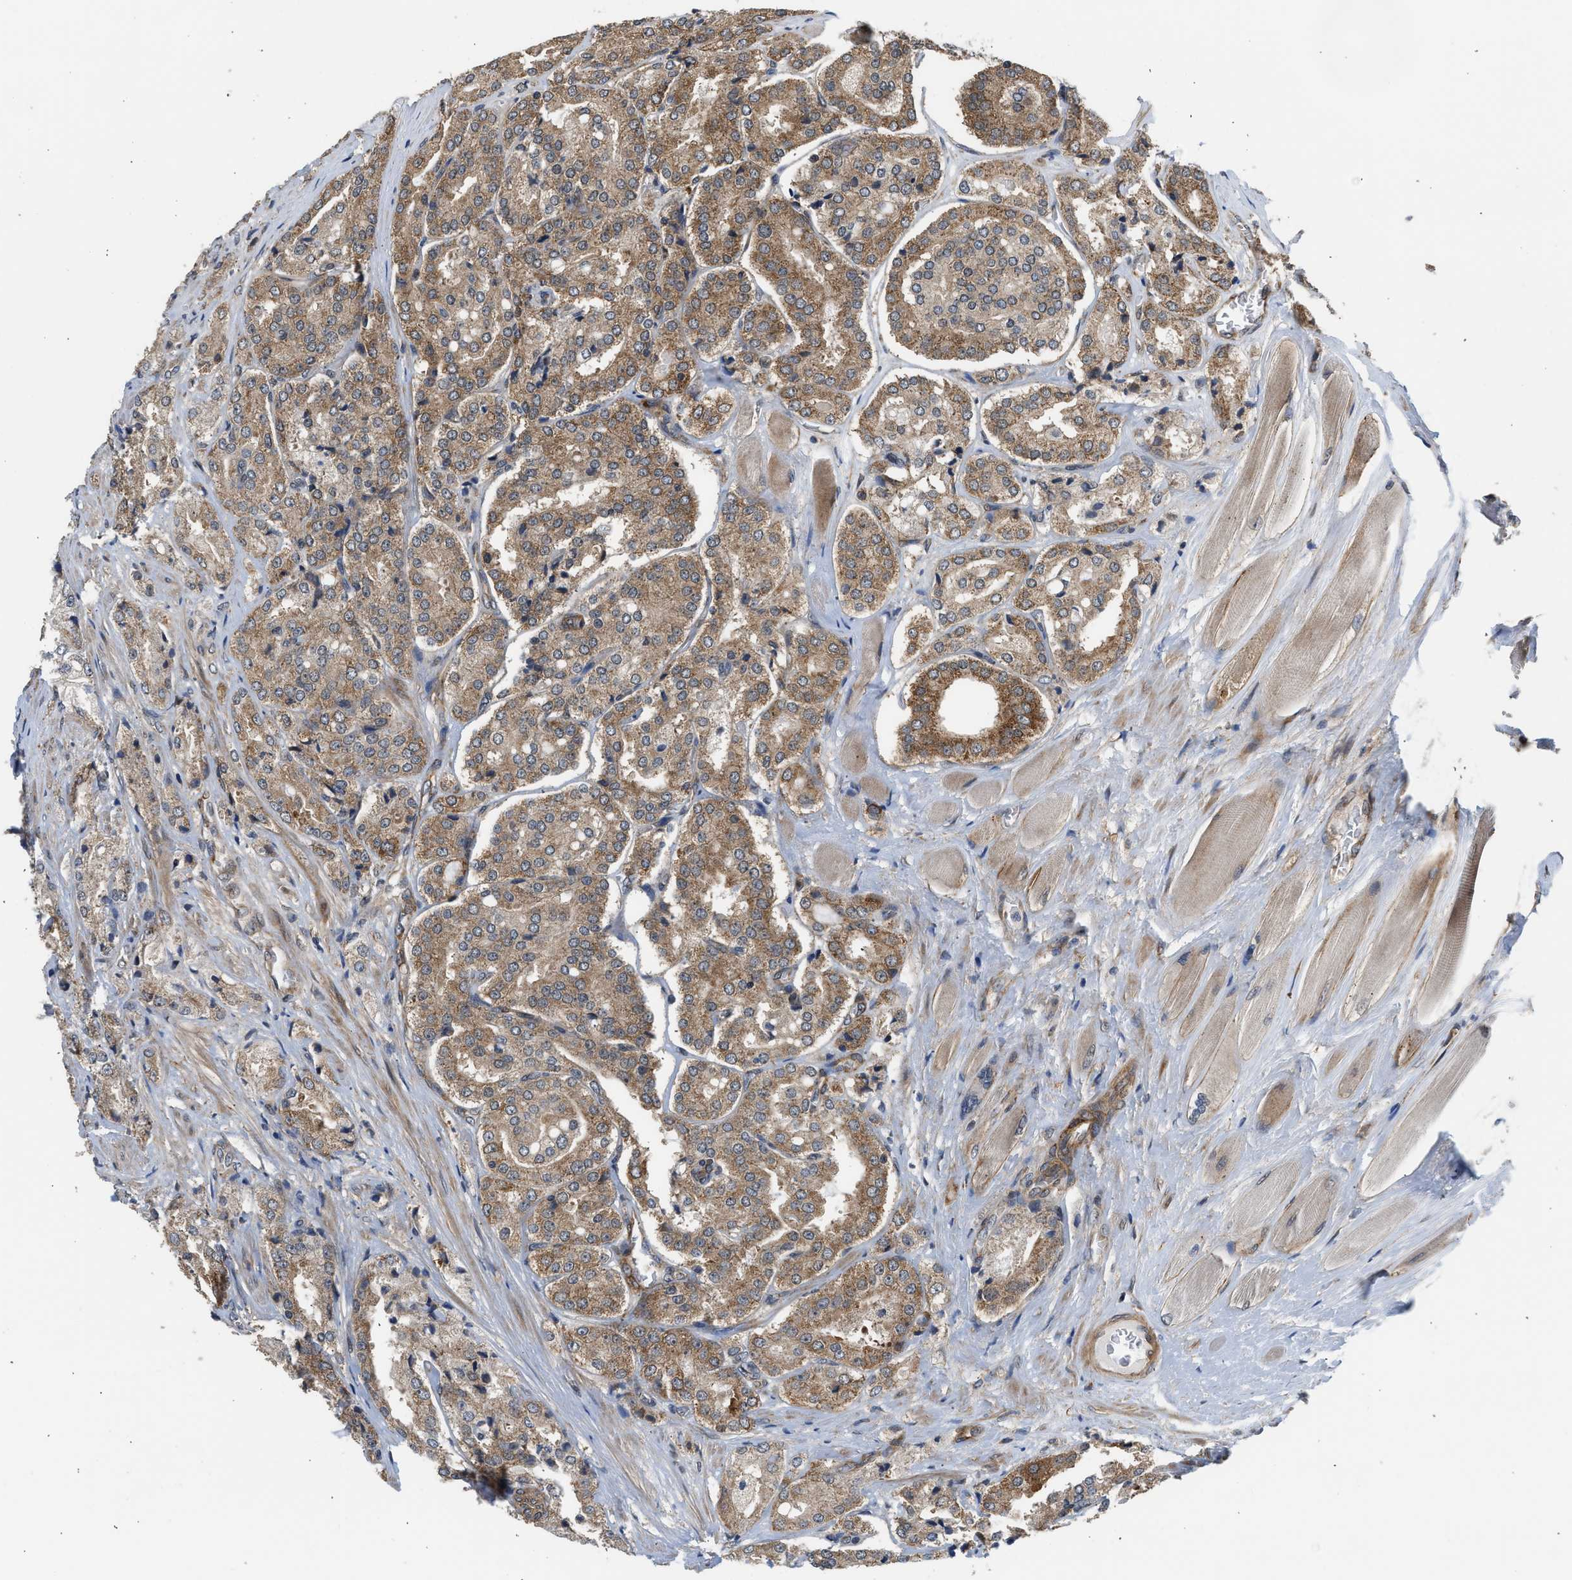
{"staining": {"intensity": "moderate", "quantity": ">75%", "location": "cytoplasmic/membranous"}, "tissue": "prostate cancer", "cell_type": "Tumor cells", "image_type": "cancer", "snomed": [{"axis": "morphology", "description": "Adenocarcinoma, High grade"}, {"axis": "topography", "description": "Prostate"}], "caption": "The image shows a brown stain indicating the presence of a protein in the cytoplasmic/membranous of tumor cells in prostate cancer (adenocarcinoma (high-grade)). The protein is stained brown, and the nuclei are stained in blue (DAB IHC with brightfield microscopy, high magnification).", "gene": "POLG2", "patient": {"sex": "male", "age": 65}}